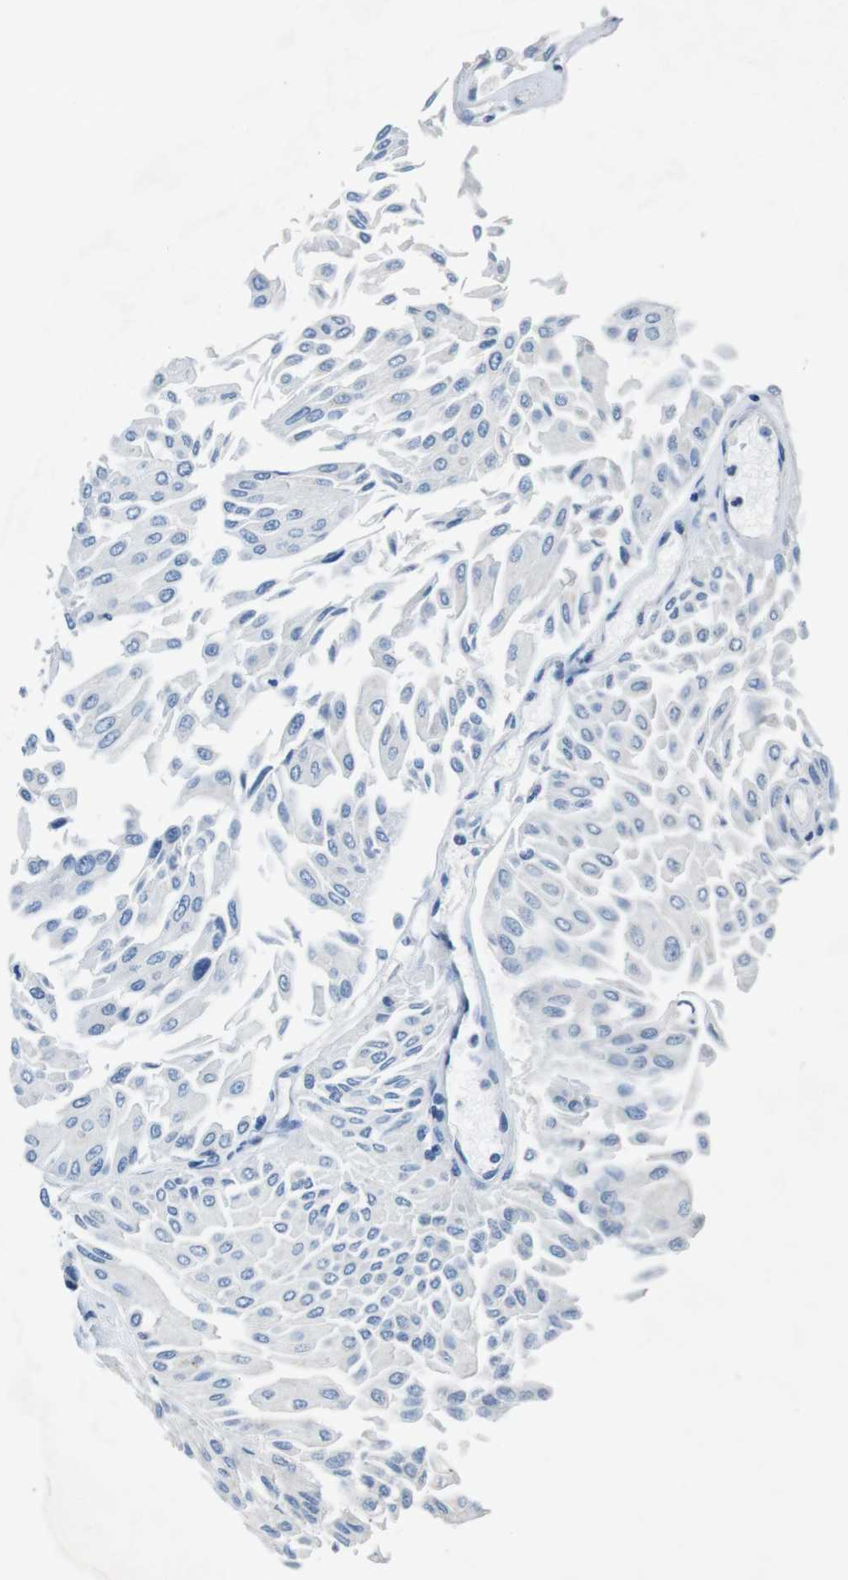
{"staining": {"intensity": "negative", "quantity": "none", "location": "none"}, "tissue": "urothelial cancer", "cell_type": "Tumor cells", "image_type": "cancer", "snomed": [{"axis": "morphology", "description": "Urothelial carcinoma, Low grade"}, {"axis": "topography", "description": "Urinary bladder"}], "caption": "Immunohistochemistry (IHC) of human urothelial cancer exhibits no positivity in tumor cells.", "gene": "SLC35A3", "patient": {"sex": "male", "age": 67}}